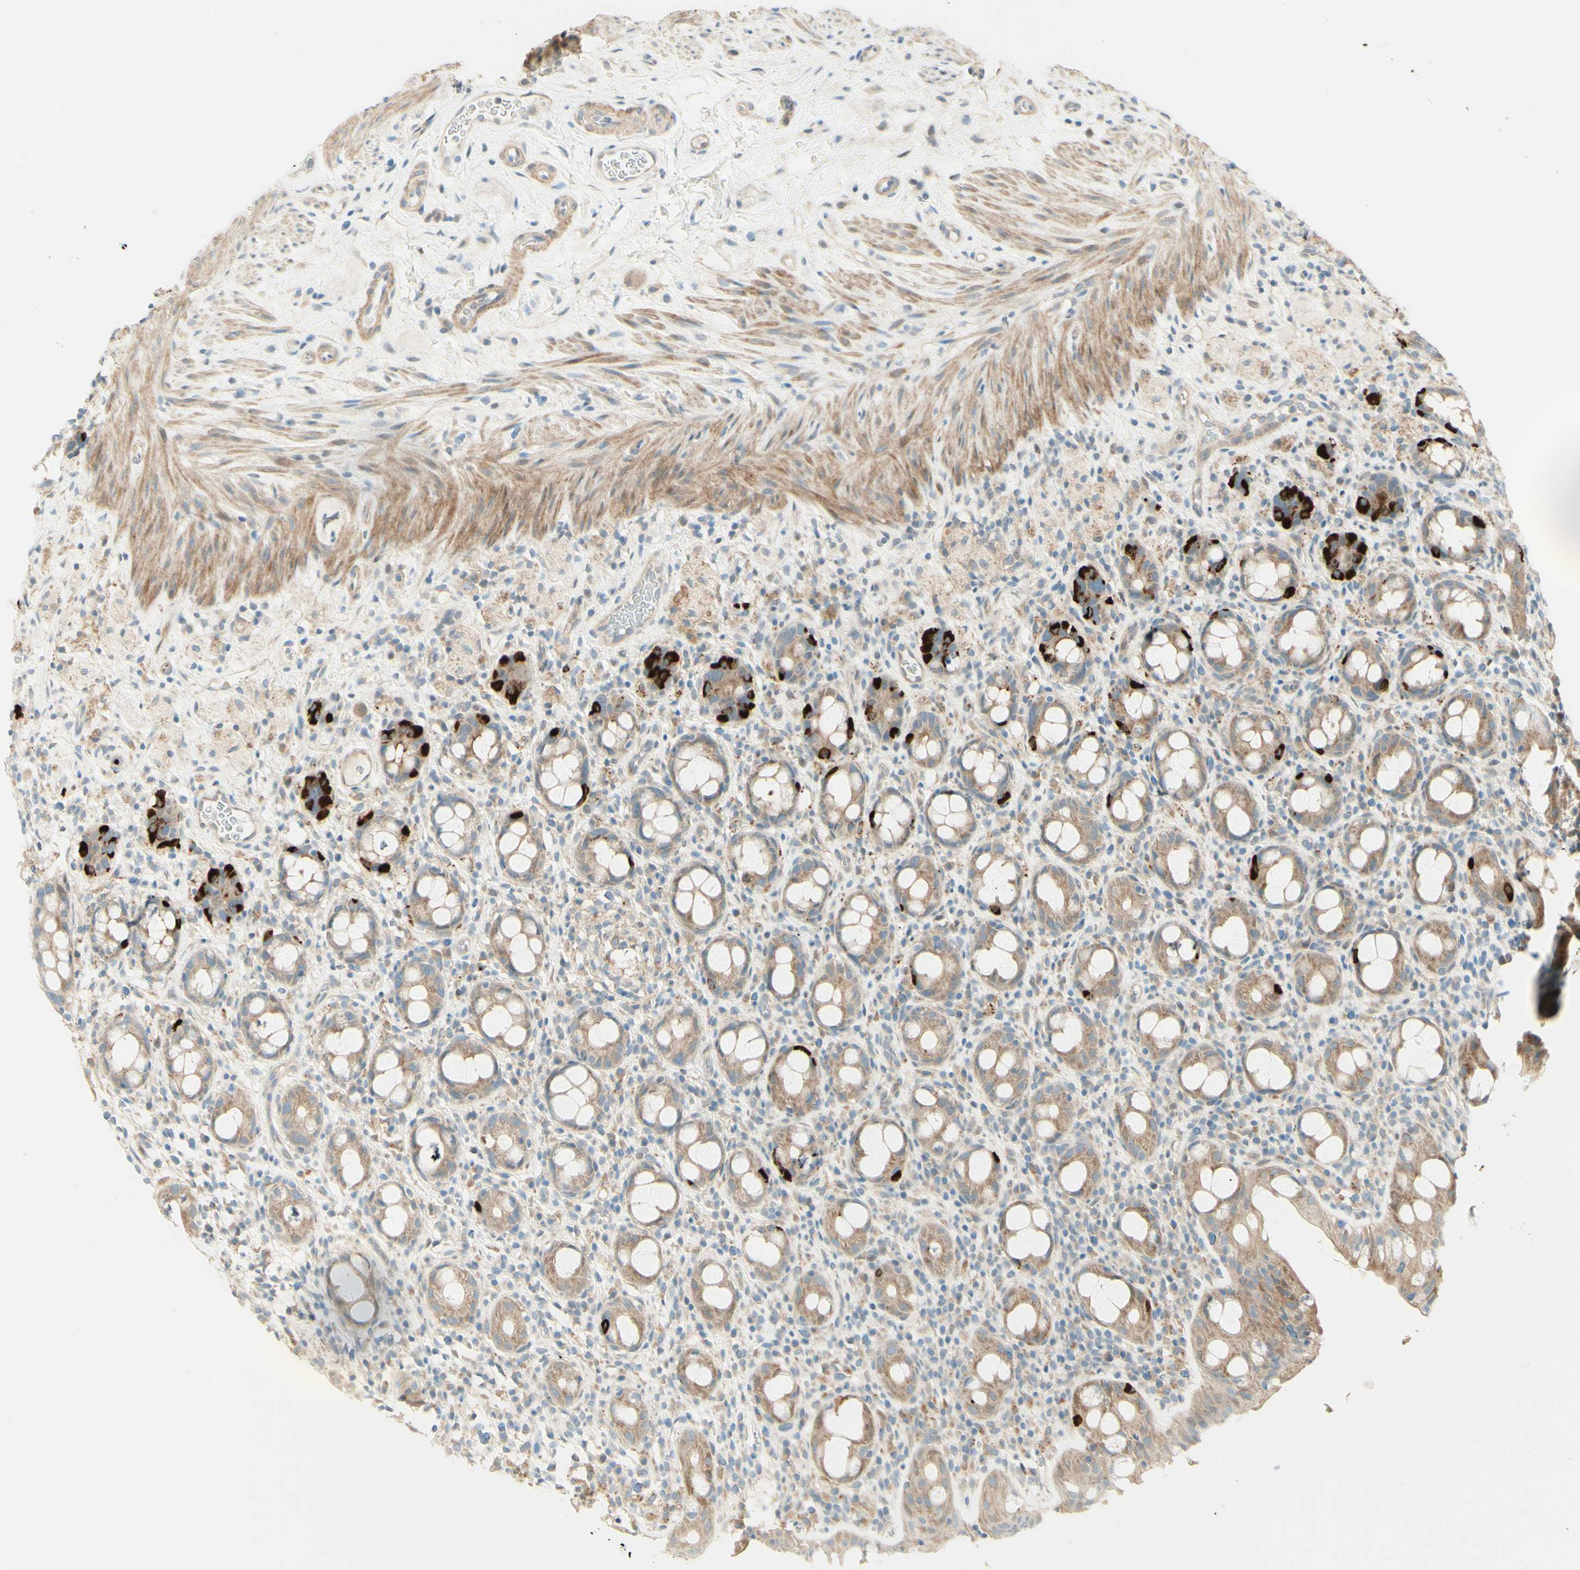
{"staining": {"intensity": "strong", "quantity": "<25%", "location": "cytoplasmic/membranous"}, "tissue": "rectum", "cell_type": "Glandular cells", "image_type": "normal", "snomed": [{"axis": "morphology", "description": "Normal tissue, NOS"}, {"axis": "topography", "description": "Rectum"}], "caption": "Rectum stained with DAB IHC displays medium levels of strong cytoplasmic/membranous staining in about <25% of glandular cells. The staining was performed using DAB to visualize the protein expression in brown, while the nuclei were stained in blue with hematoxylin (Magnification: 20x).", "gene": "PROM1", "patient": {"sex": "male", "age": 44}}